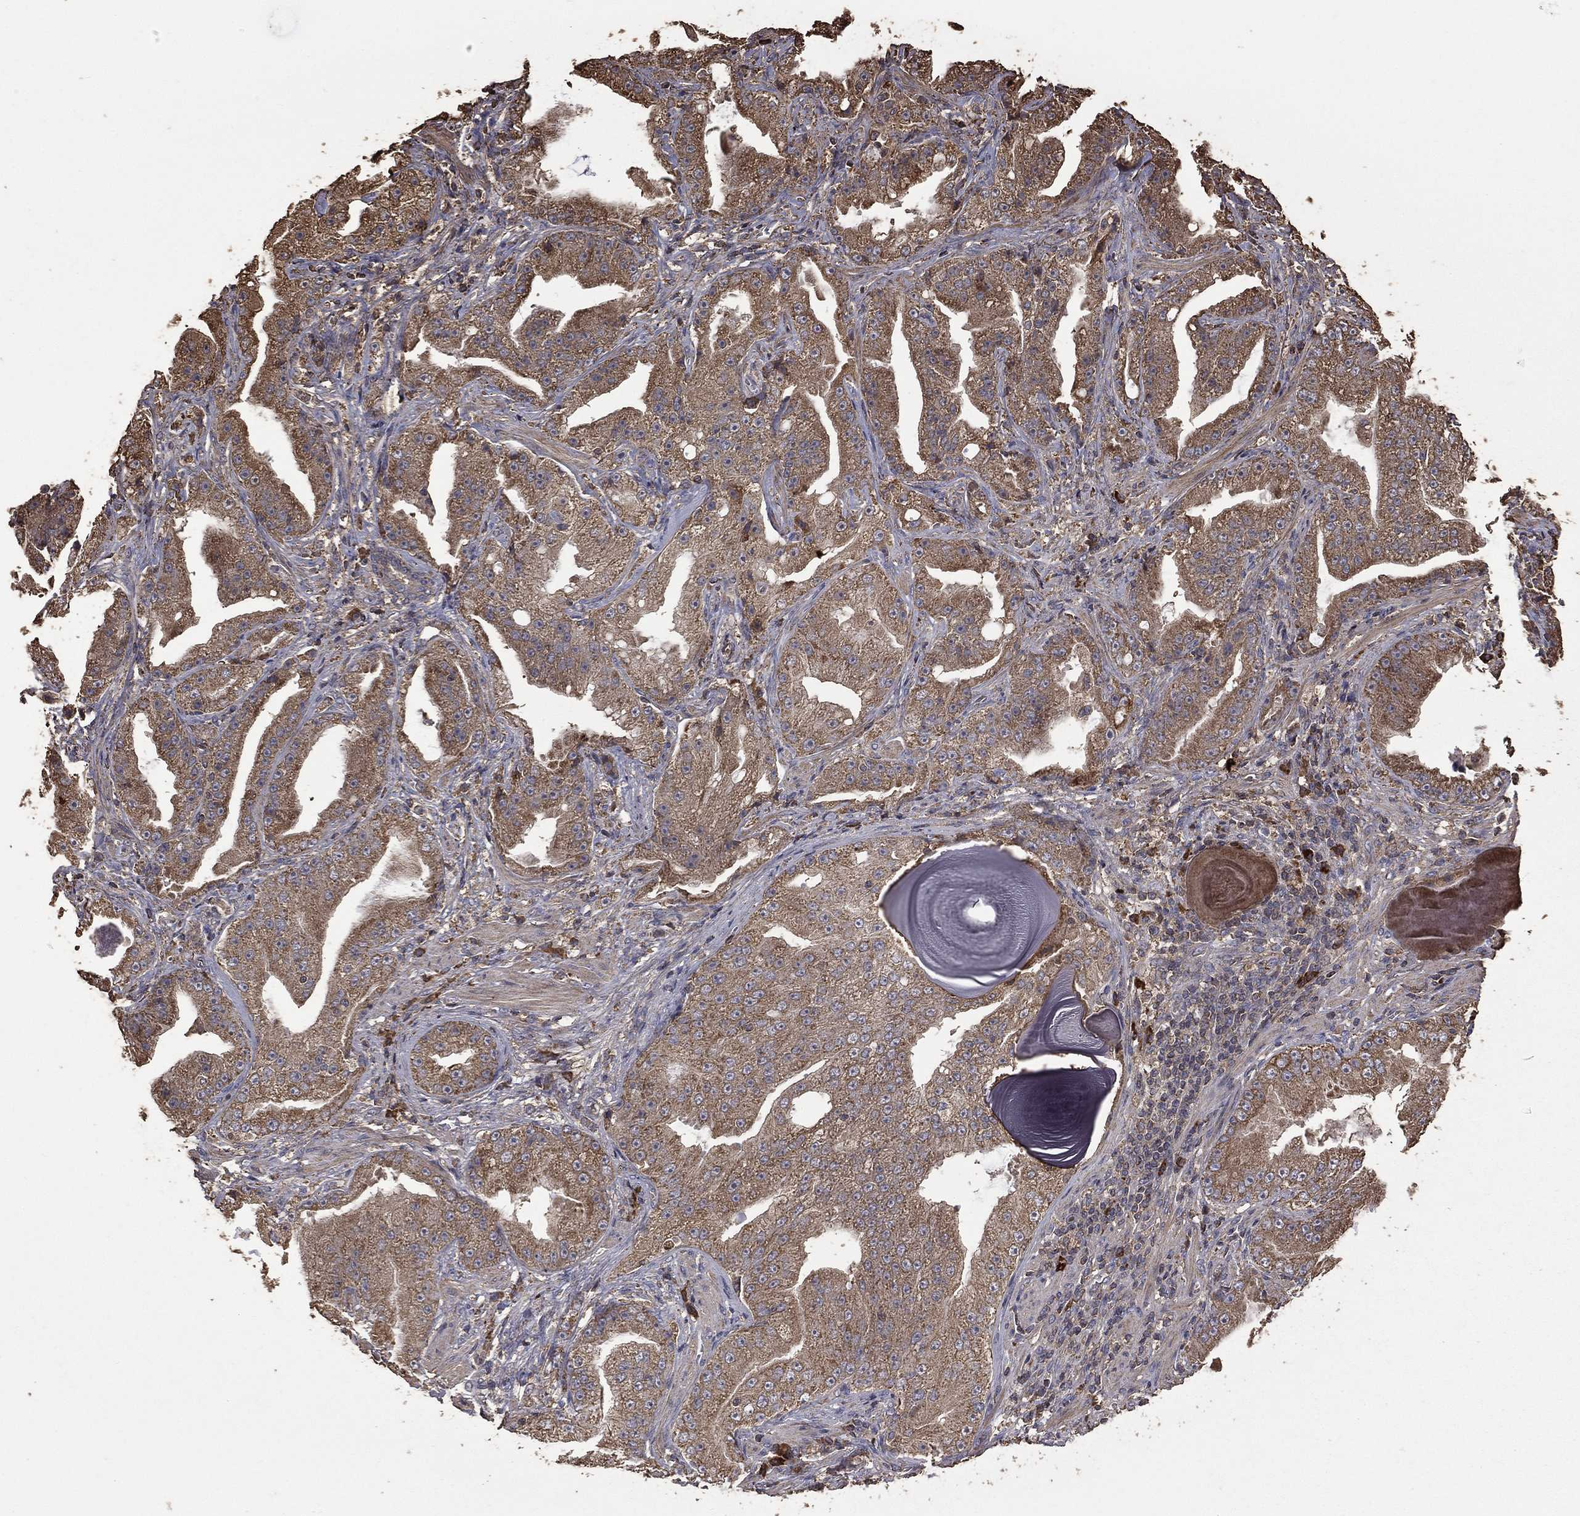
{"staining": {"intensity": "moderate", "quantity": ">75%", "location": "cytoplasmic/membranous"}, "tissue": "prostate cancer", "cell_type": "Tumor cells", "image_type": "cancer", "snomed": [{"axis": "morphology", "description": "Adenocarcinoma, Low grade"}, {"axis": "topography", "description": "Prostate"}], "caption": "IHC micrograph of neoplastic tissue: human prostate cancer stained using IHC exhibits medium levels of moderate protein expression localized specifically in the cytoplasmic/membranous of tumor cells, appearing as a cytoplasmic/membranous brown color.", "gene": "METTL27", "patient": {"sex": "male", "age": 62}}